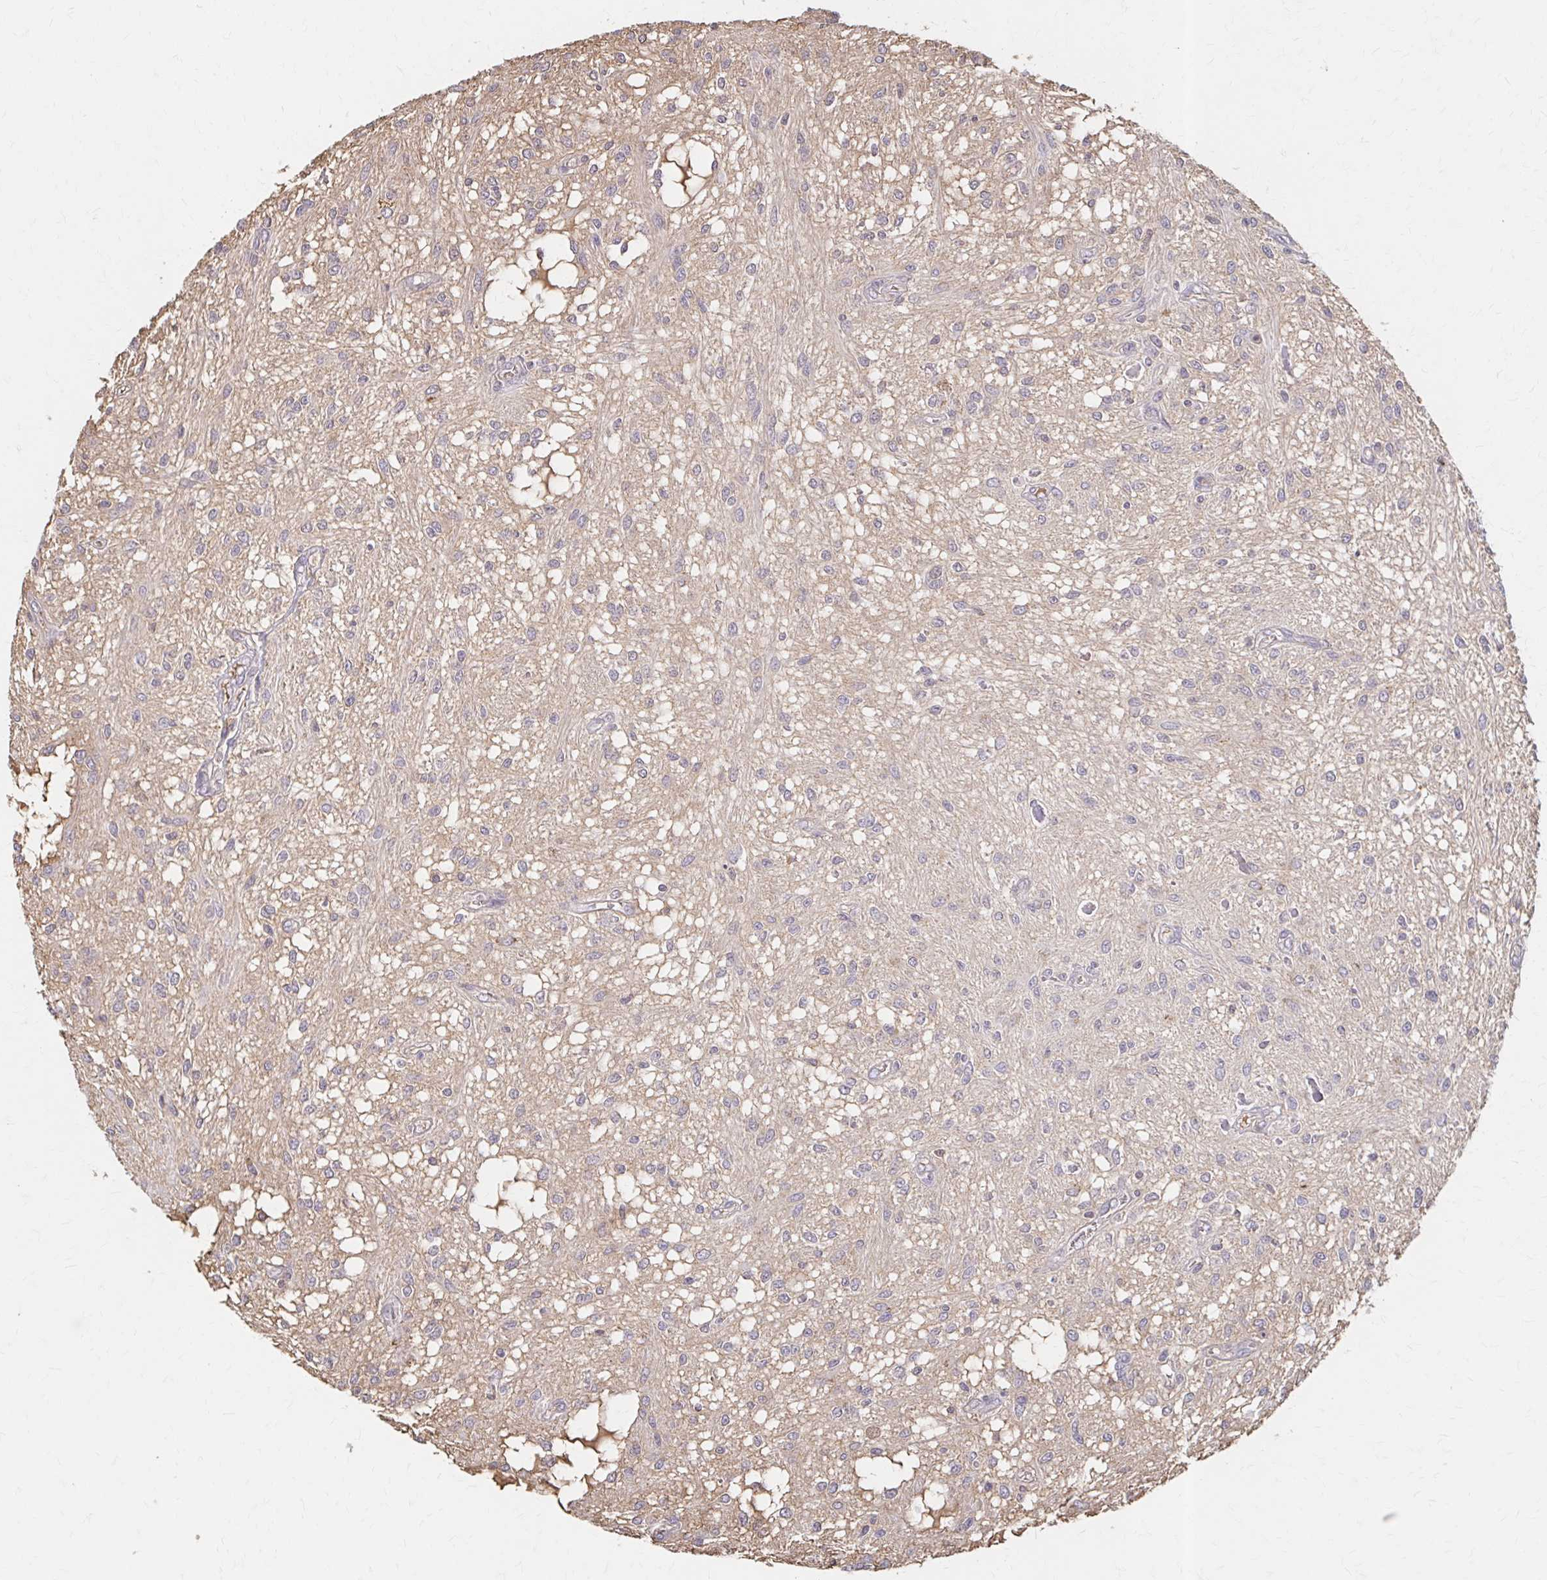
{"staining": {"intensity": "negative", "quantity": "none", "location": "none"}, "tissue": "glioma", "cell_type": "Tumor cells", "image_type": "cancer", "snomed": [{"axis": "morphology", "description": "Glioma, malignant, Low grade"}, {"axis": "topography", "description": "Cerebellum"}], "caption": "Immunohistochemical staining of human malignant glioma (low-grade) demonstrates no significant expression in tumor cells.", "gene": "HMGCS2", "patient": {"sex": "female", "age": 14}}